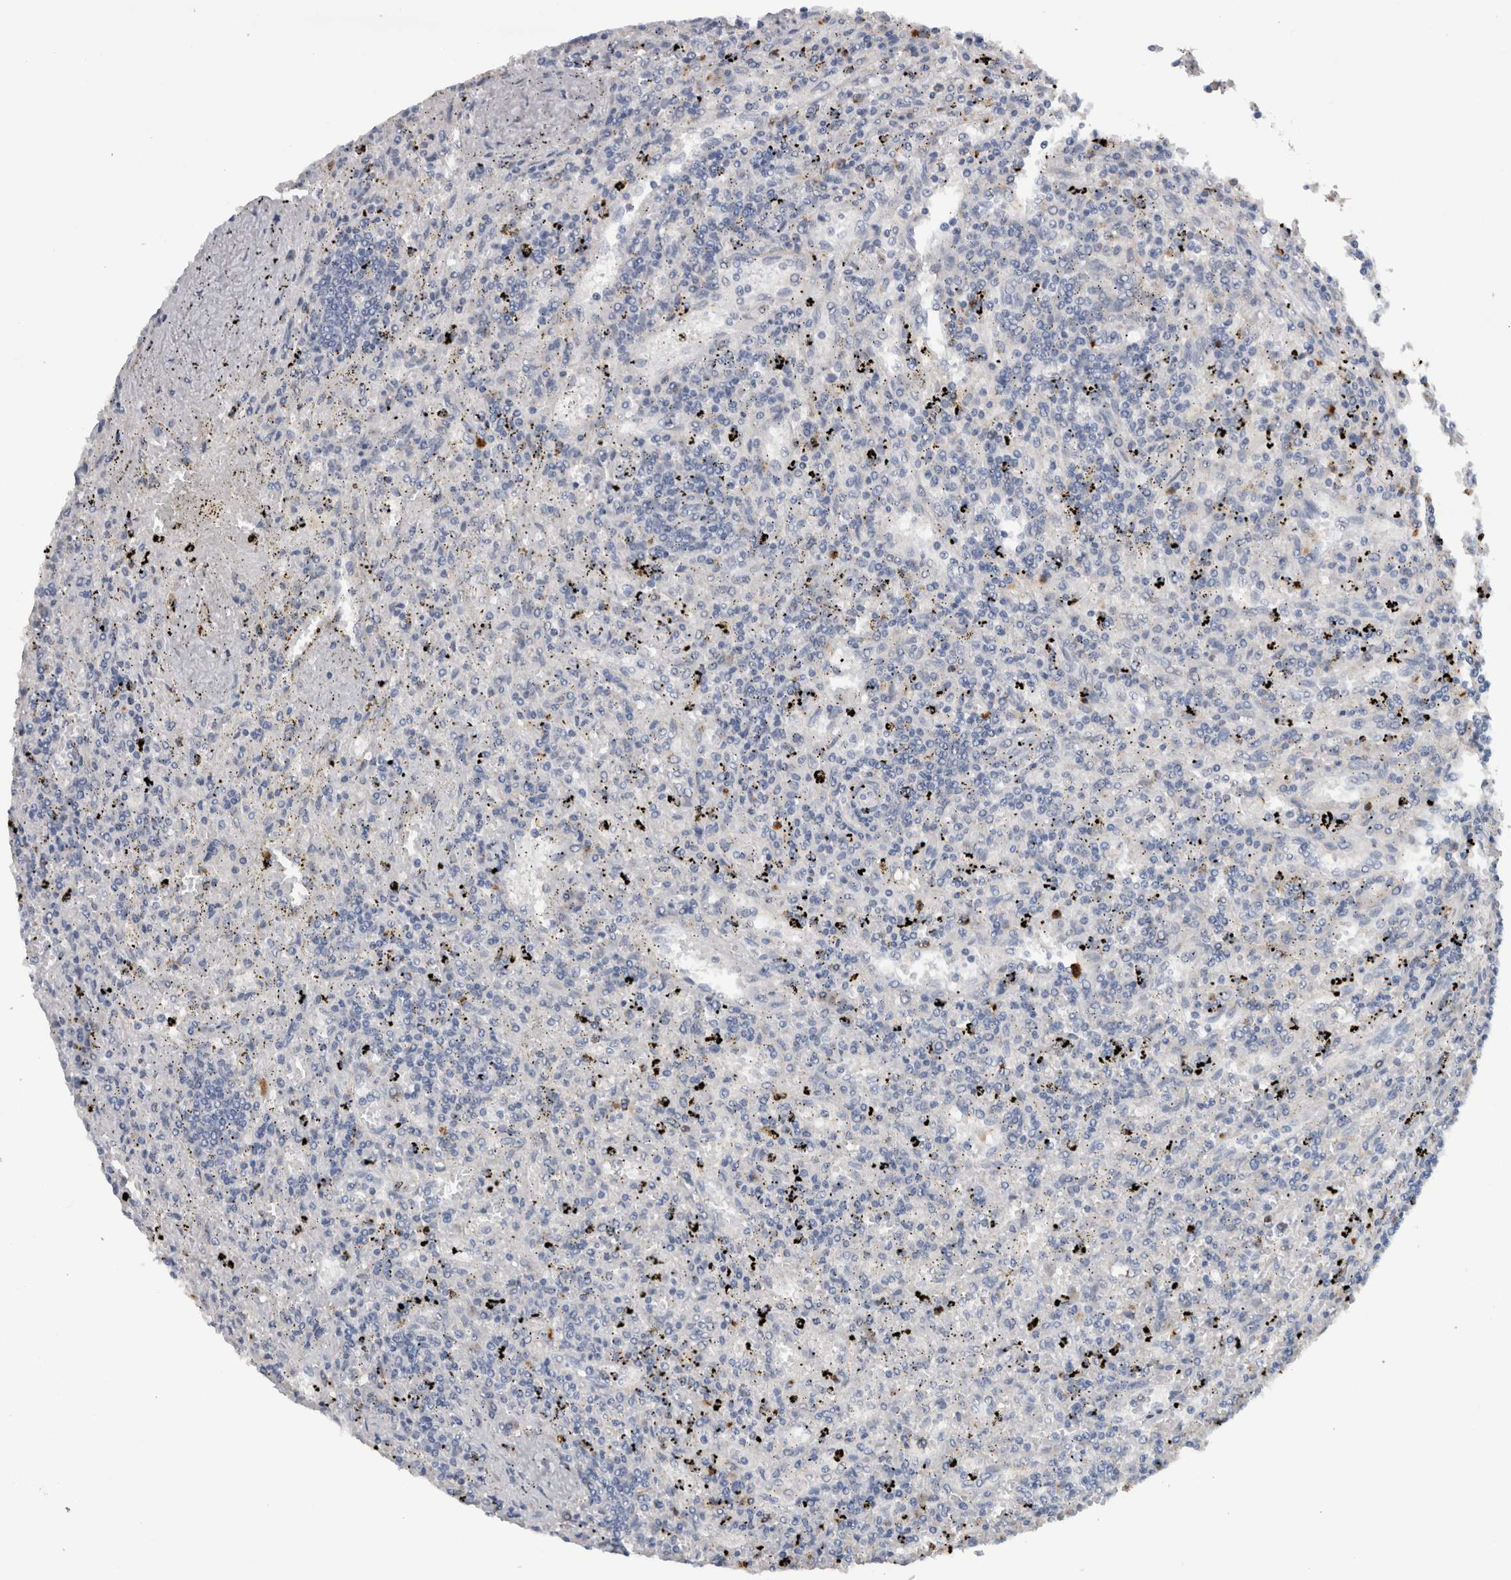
{"staining": {"intensity": "negative", "quantity": "none", "location": "none"}, "tissue": "lymphoma", "cell_type": "Tumor cells", "image_type": "cancer", "snomed": [{"axis": "morphology", "description": "Malignant lymphoma, non-Hodgkin's type, Low grade"}, {"axis": "topography", "description": "Spleen"}], "caption": "This is an immunohistochemistry (IHC) image of malignant lymphoma, non-Hodgkin's type (low-grade). There is no positivity in tumor cells.", "gene": "CD63", "patient": {"sex": "male", "age": 76}}